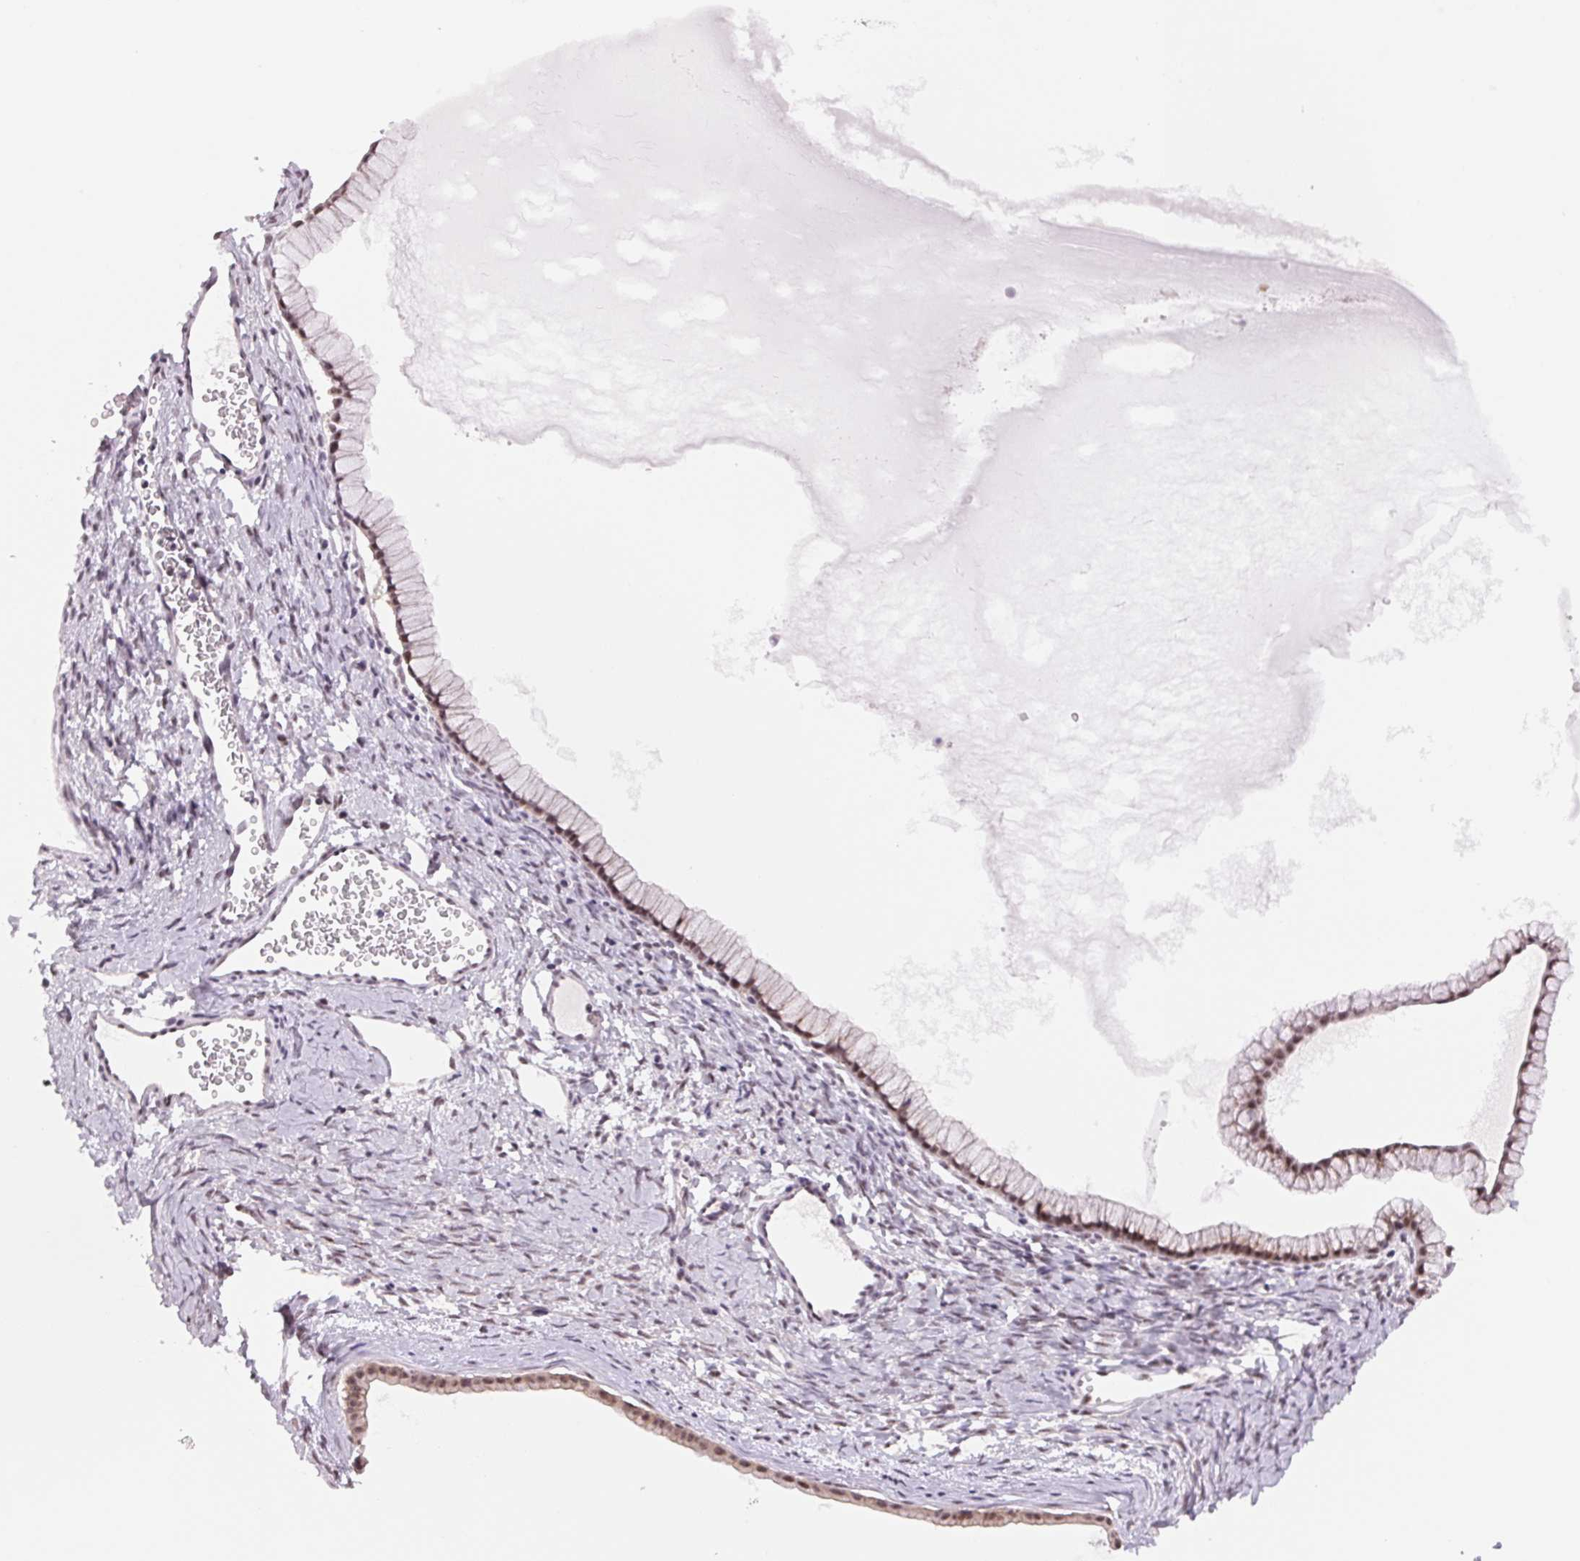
{"staining": {"intensity": "moderate", "quantity": "25%-75%", "location": "nuclear"}, "tissue": "ovarian cancer", "cell_type": "Tumor cells", "image_type": "cancer", "snomed": [{"axis": "morphology", "description": "Cystadenocarcinoma, mucinous, NOS"}, {"axis": "topography", "description": "Ovary"}], "caption": "This micrograph displays immunohistochemistry (IHC) staining of mucinous cystadenocarcinoma (ovarian), with medium moderate nuclear expression in about 25%-75% of tumor cells.", "gene": "ZC3H14", "patient": {"sex": "female", "age": 41}}